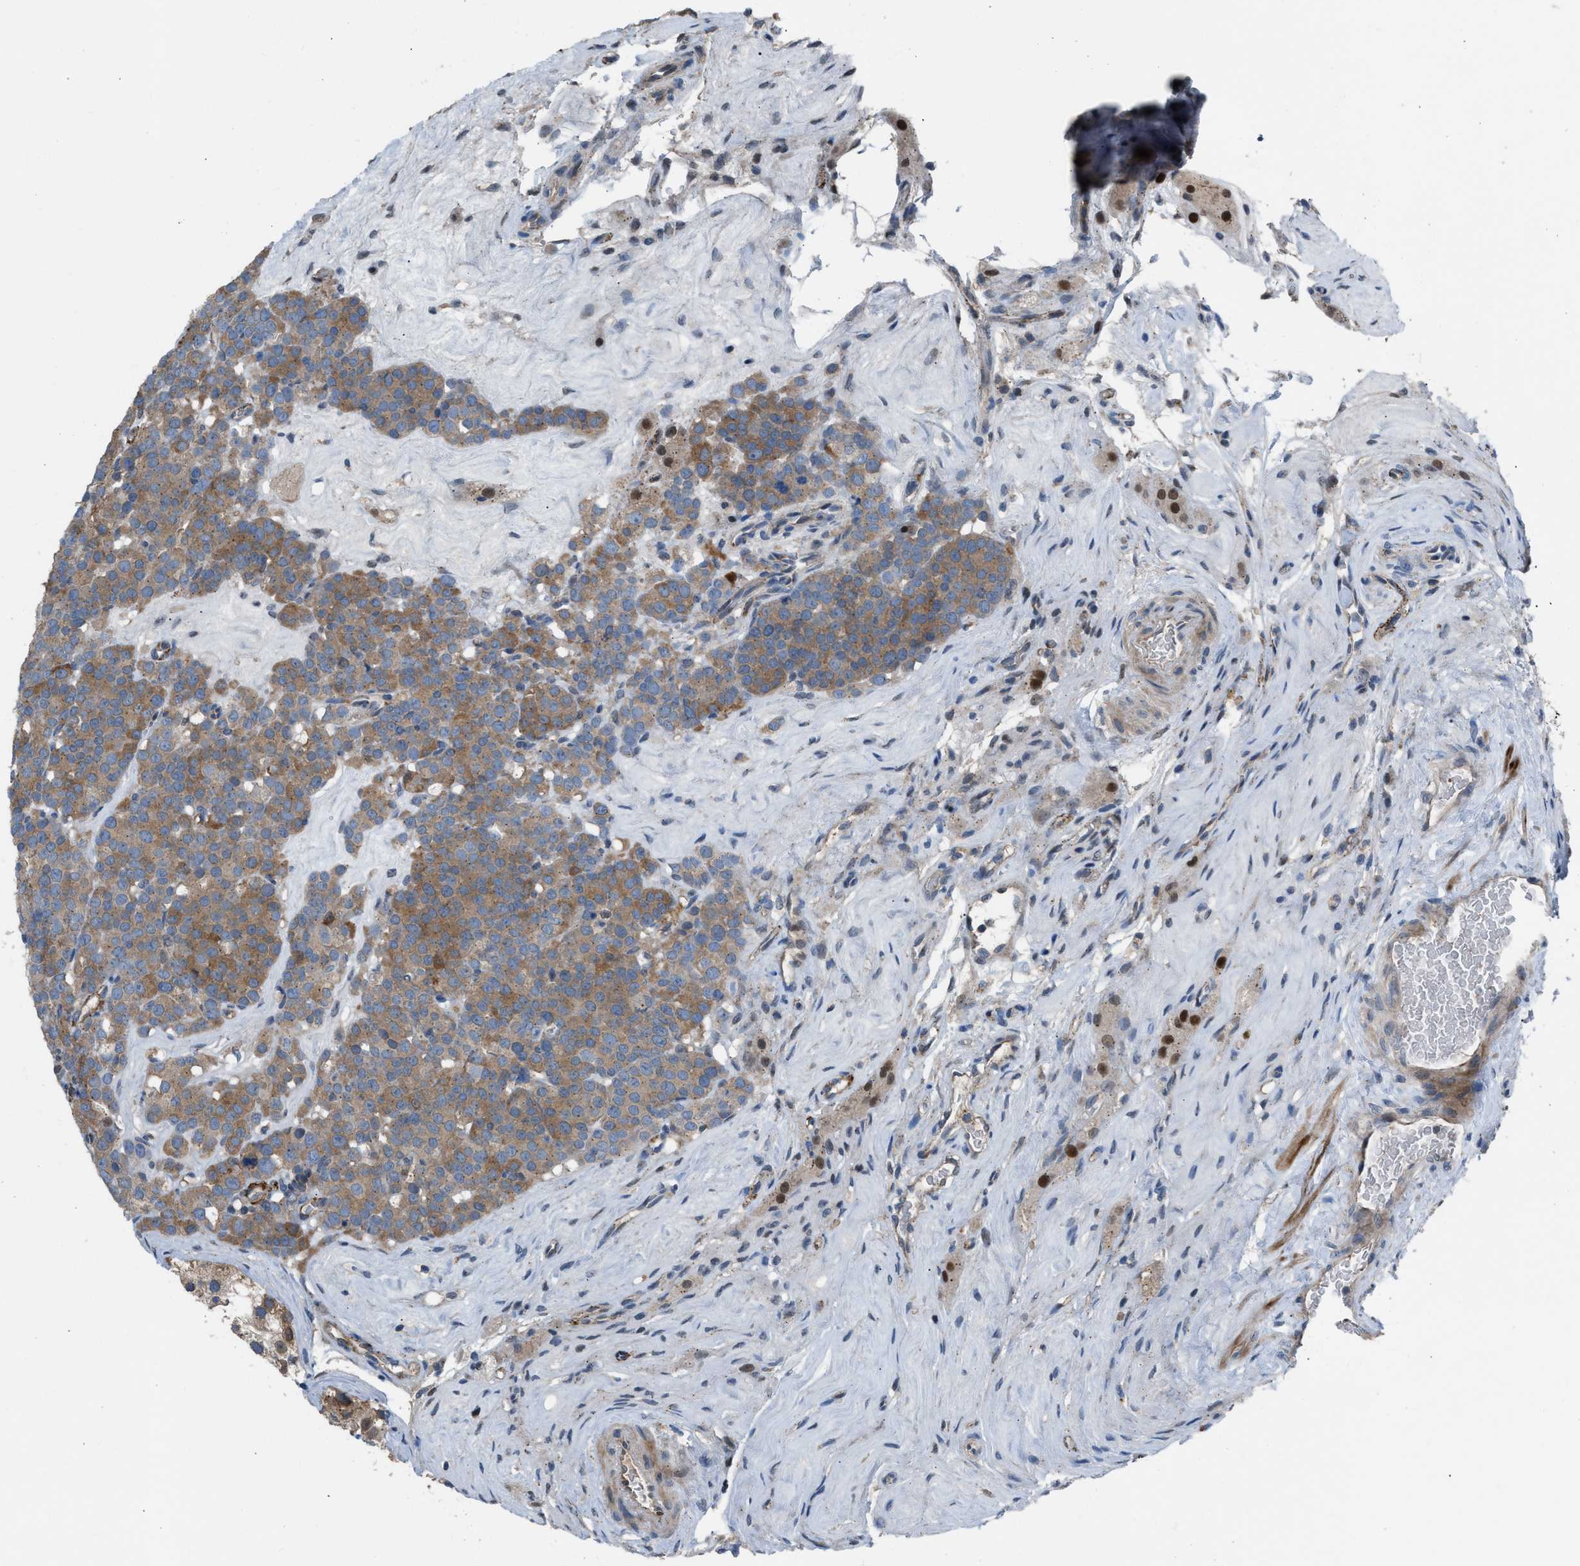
{"staining": {"intensity": "moderate", "quantity": ">75%", "location": "cytoplasmic/membranous"}, "tissue": "testis cancer", "cell_type": "Tumor cells", "image_type": "cancer", "snomed": [{"axis": "morphology", "description": "Seminoma, NOS"}, {"axis": "topography", "description": "Testis"}], "caption": "Protein analysis of seminoma (testis) tissue exhibits moderate cytoplasmic/membranous staining in about >75% of tumor cells.", "gene": "CRTC1", "patient": {"sex": "male", "age": 71}}